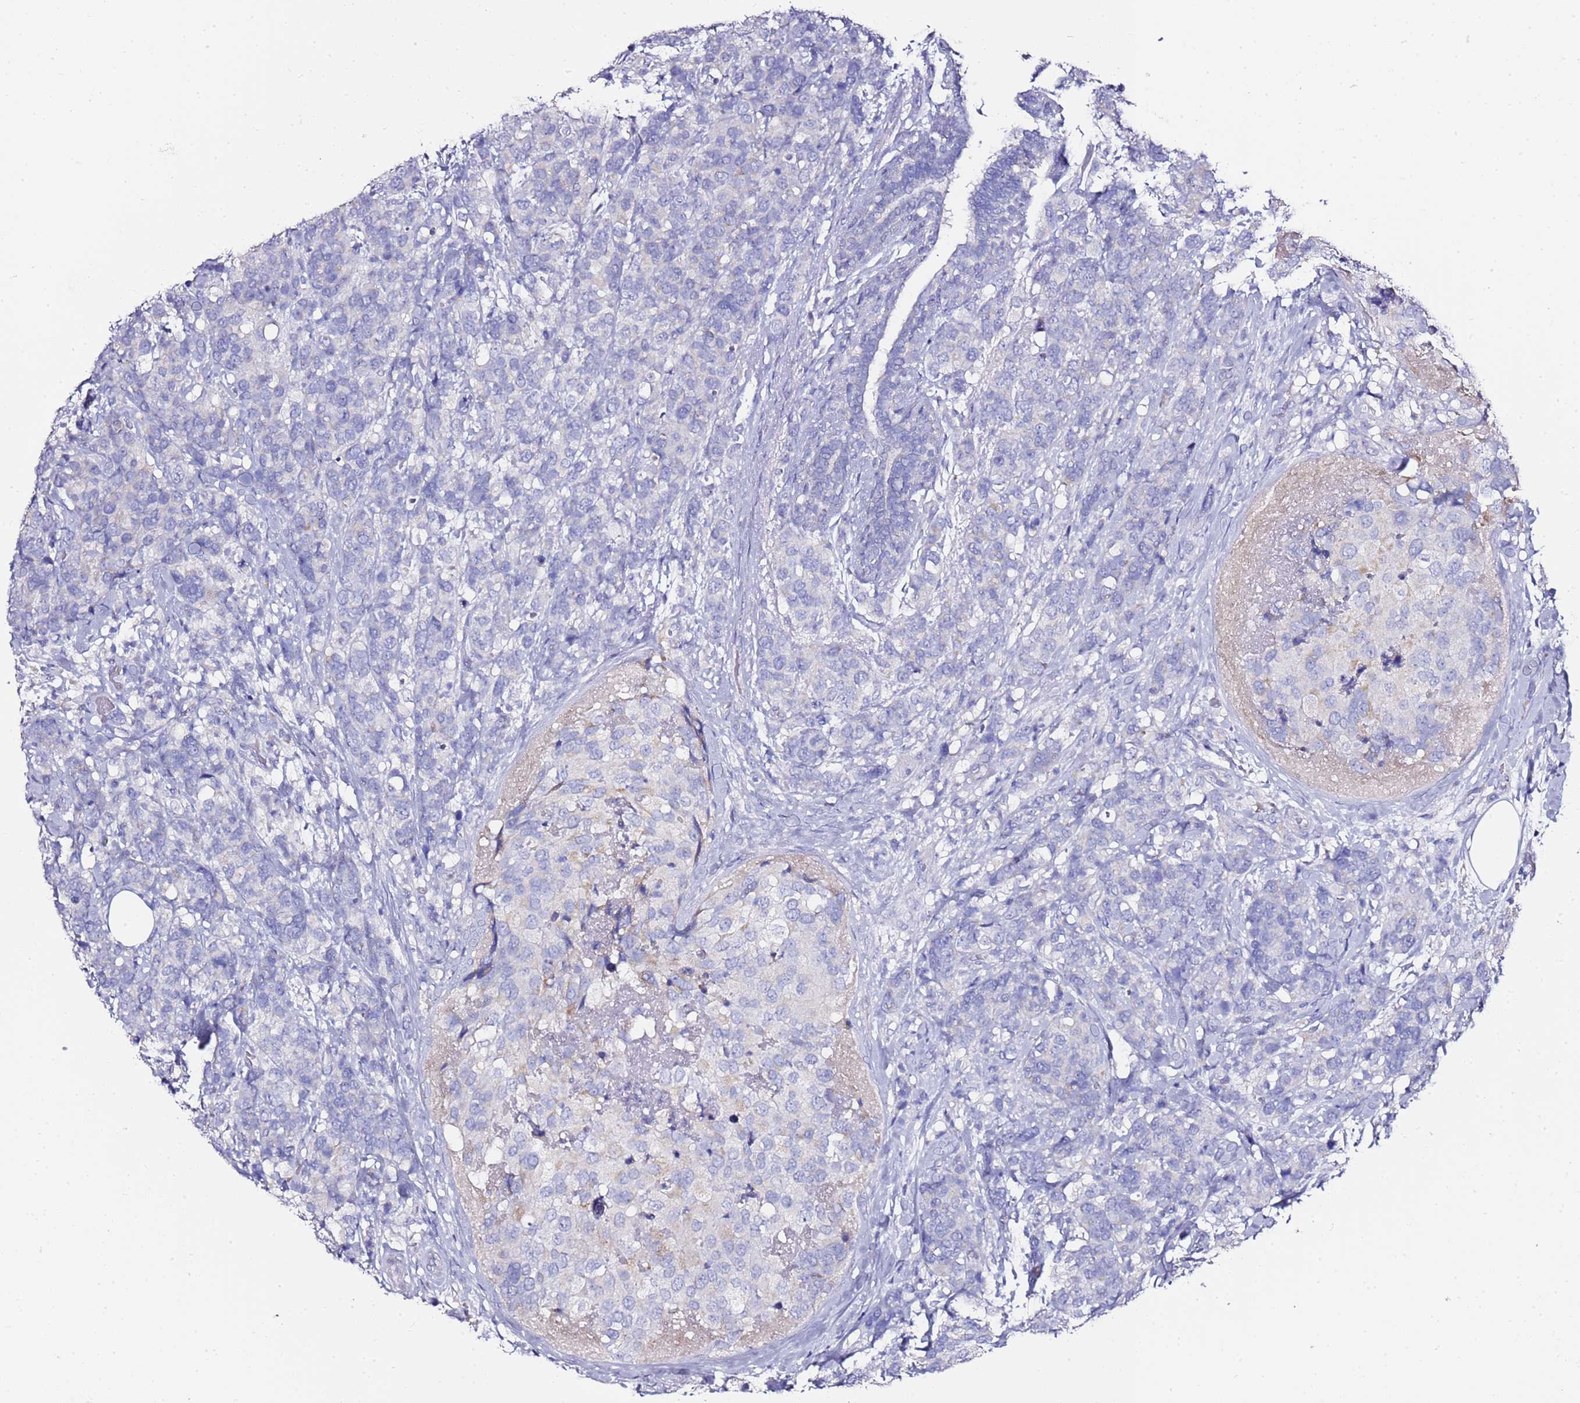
{"staining": {"intensity": "negative", "quantity": "none", "location": "none"}, "tissue": "breast cancer", "cell_type": "Tumor cells", "image_type": "cancer", "snomed": [{"axis": "morphology", "description": "Lobular carcinoma"}, {"axis": "topography", "description": "Breast"}], "caption": "Protein analysis of breast lobular carcinoma demonstrates no significant positivity in tumor cells.", "gene": "MYBPC3", "patient": {"sex": "female", "age": 59}}